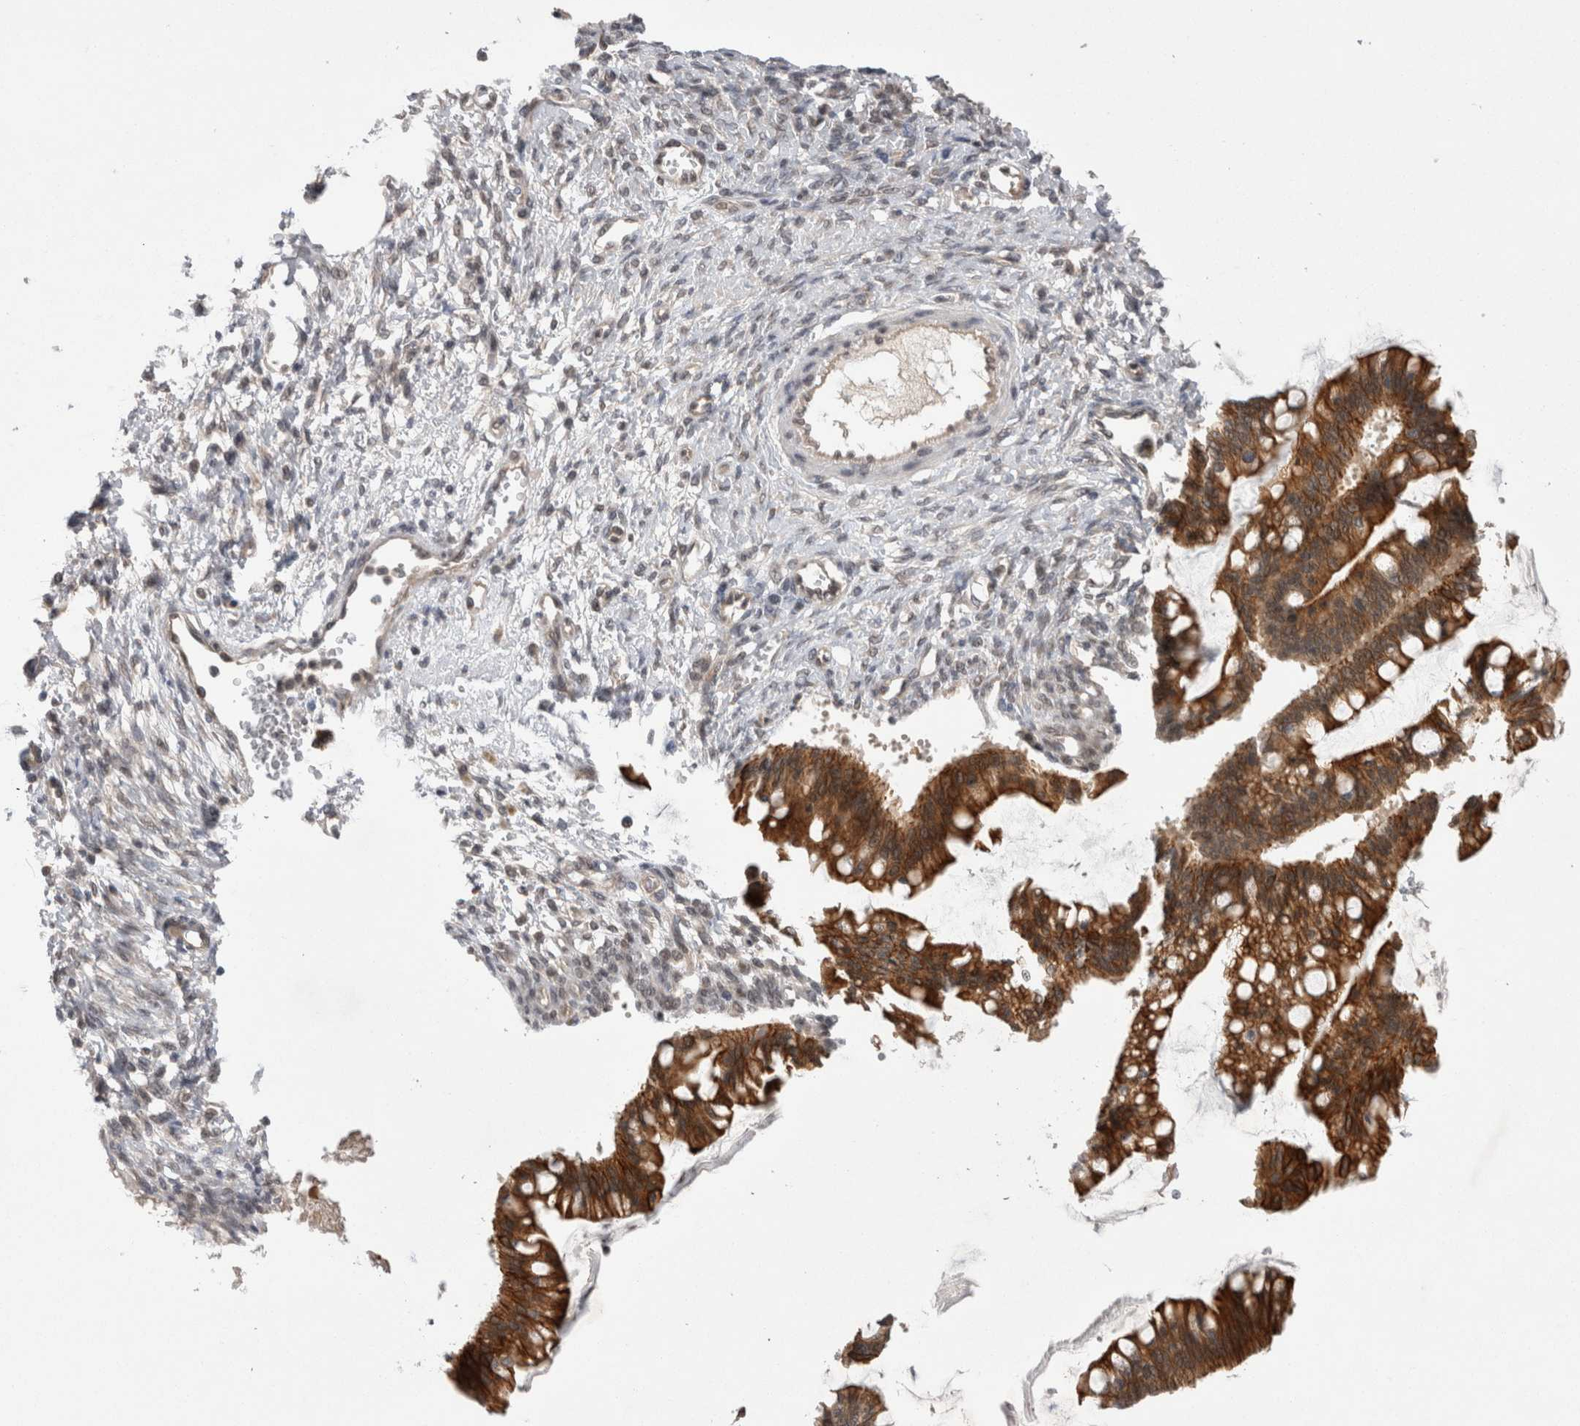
{"staining": {"intensity": "strong", "quantity": ">75%", "location": "cytoplasmic/membranous"}, "tissue": "ovarian cancer", "cell_type": "Tumor cells", "image_type": "cancer", "snomed": [{"axis": "morphology", "description": "Cystadenocarcinoma, mucinous, NOS"}, {"axis": "topography", "description": "Ovary"}], "caption": "IHC photomicrograph of neoplastic tissue: mucinous cystadenocarcinoma (ovarian) stained using immunohistochemistry displays high levels of strong protein expression localized specifically in the cytoplasmic/membranous of tumor cells, appearing as a cytoplasmic/membranous brown color.", "gene": "ZNF341", "patient": {"sex": "female", "age": 73}}